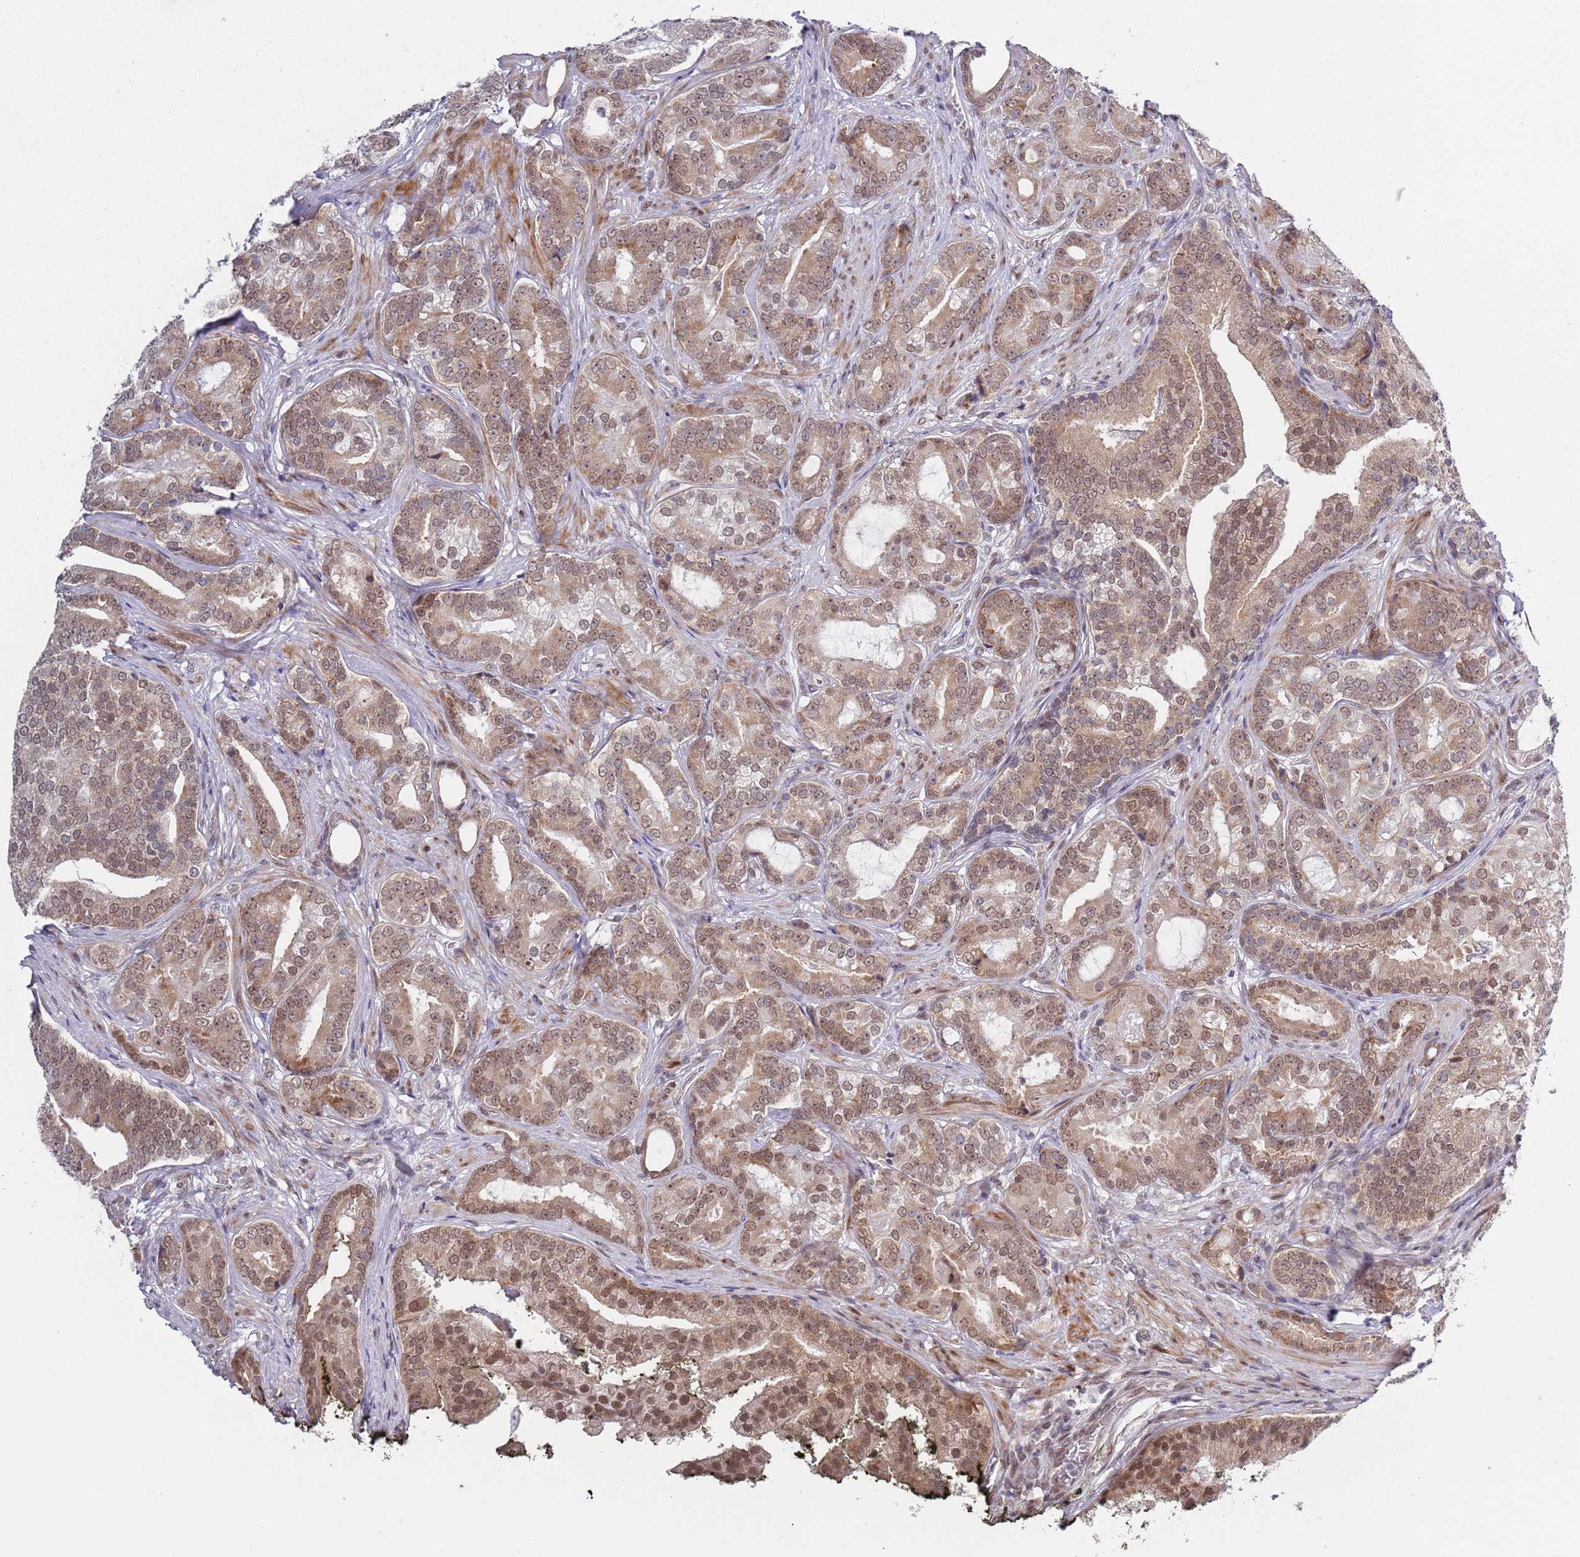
{"staining": {"intensity": "moderate", "quantity": ">75%", "location": "cytoplasmic/membranous,nuclear"}, "tissue": "prostate cancer", "cell_type": "Tumor cells", "image_type": "cancer", "snomed": [{"axis": "morphology", "description": "Adenocarcinoma, High grade"}, {"axis": "topography", "description": "Prostate"}], "caption": "Immunohistochemistry (IHC) image of human high-grade adenocarcinoma (prostate) stained for a protein (brown), which displays medium levels of moderate cytoplasmic/membranous and nuclear positivity in approximately >75% of tumor cells.", "gene": "SLC25A32", "patient": {"sex": "male", "age": 55}}